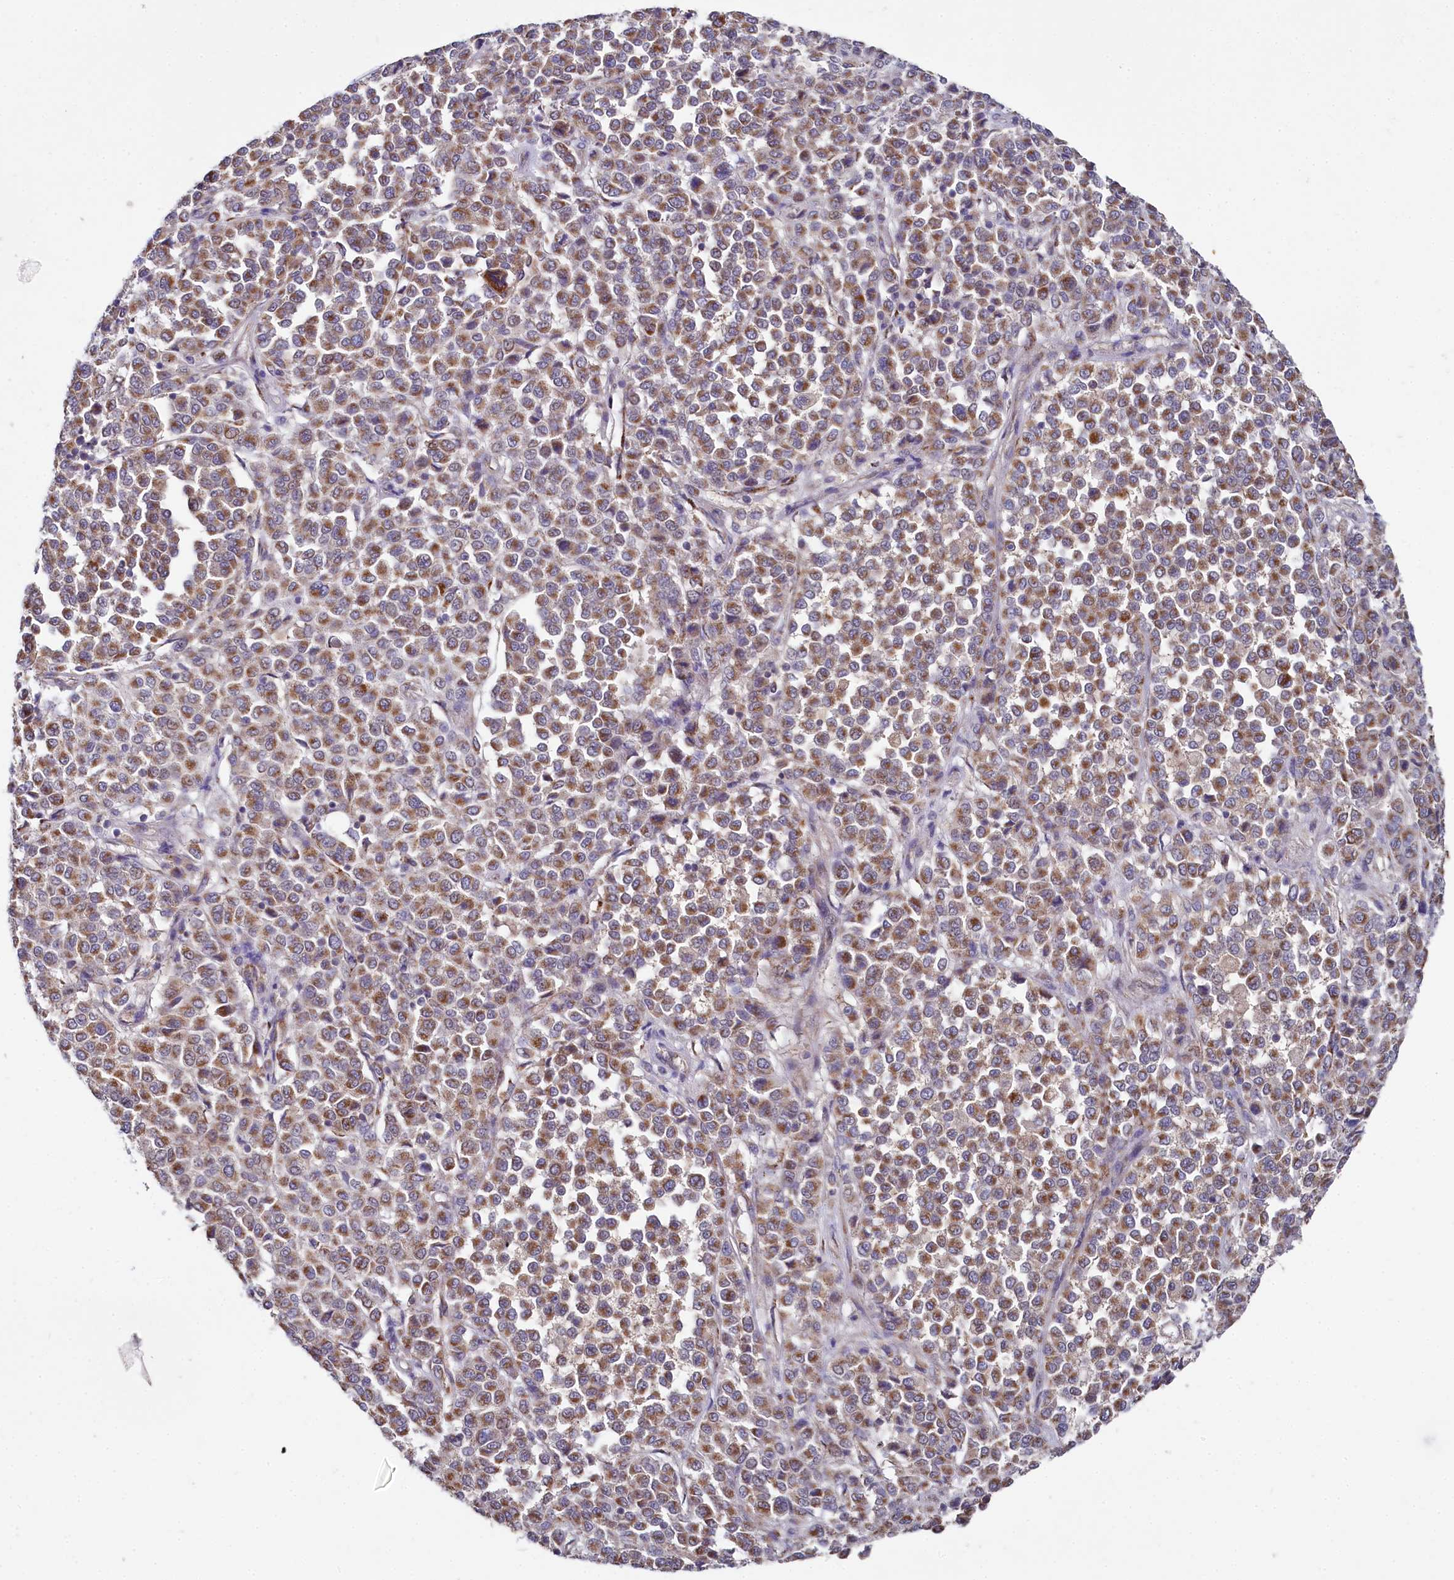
{"staining": {"intensity": "moderate", "quantity": ">75%", "location": "cytoplasmic/membranous"}, "tissue": "melanoma", "cell_type": "Tumor cells", "image_type": "cancer", "snomed": [{"axis": "morphology", "description": "Malignant melanoma, Metastatic site"}, {"axis": "topography", "description": "Pancreas"}], "caption": "High-magnification brightfield microscopy of melanoma stained with DAB (brown) and counterstained with hematoxylin (blue). tumor cells exhibit moderate cytoplasmic/membranous staining is appreciated in about>75% of cells.", "gene": "MRPL57", "patient": {"sex": "female", "age": 30}}